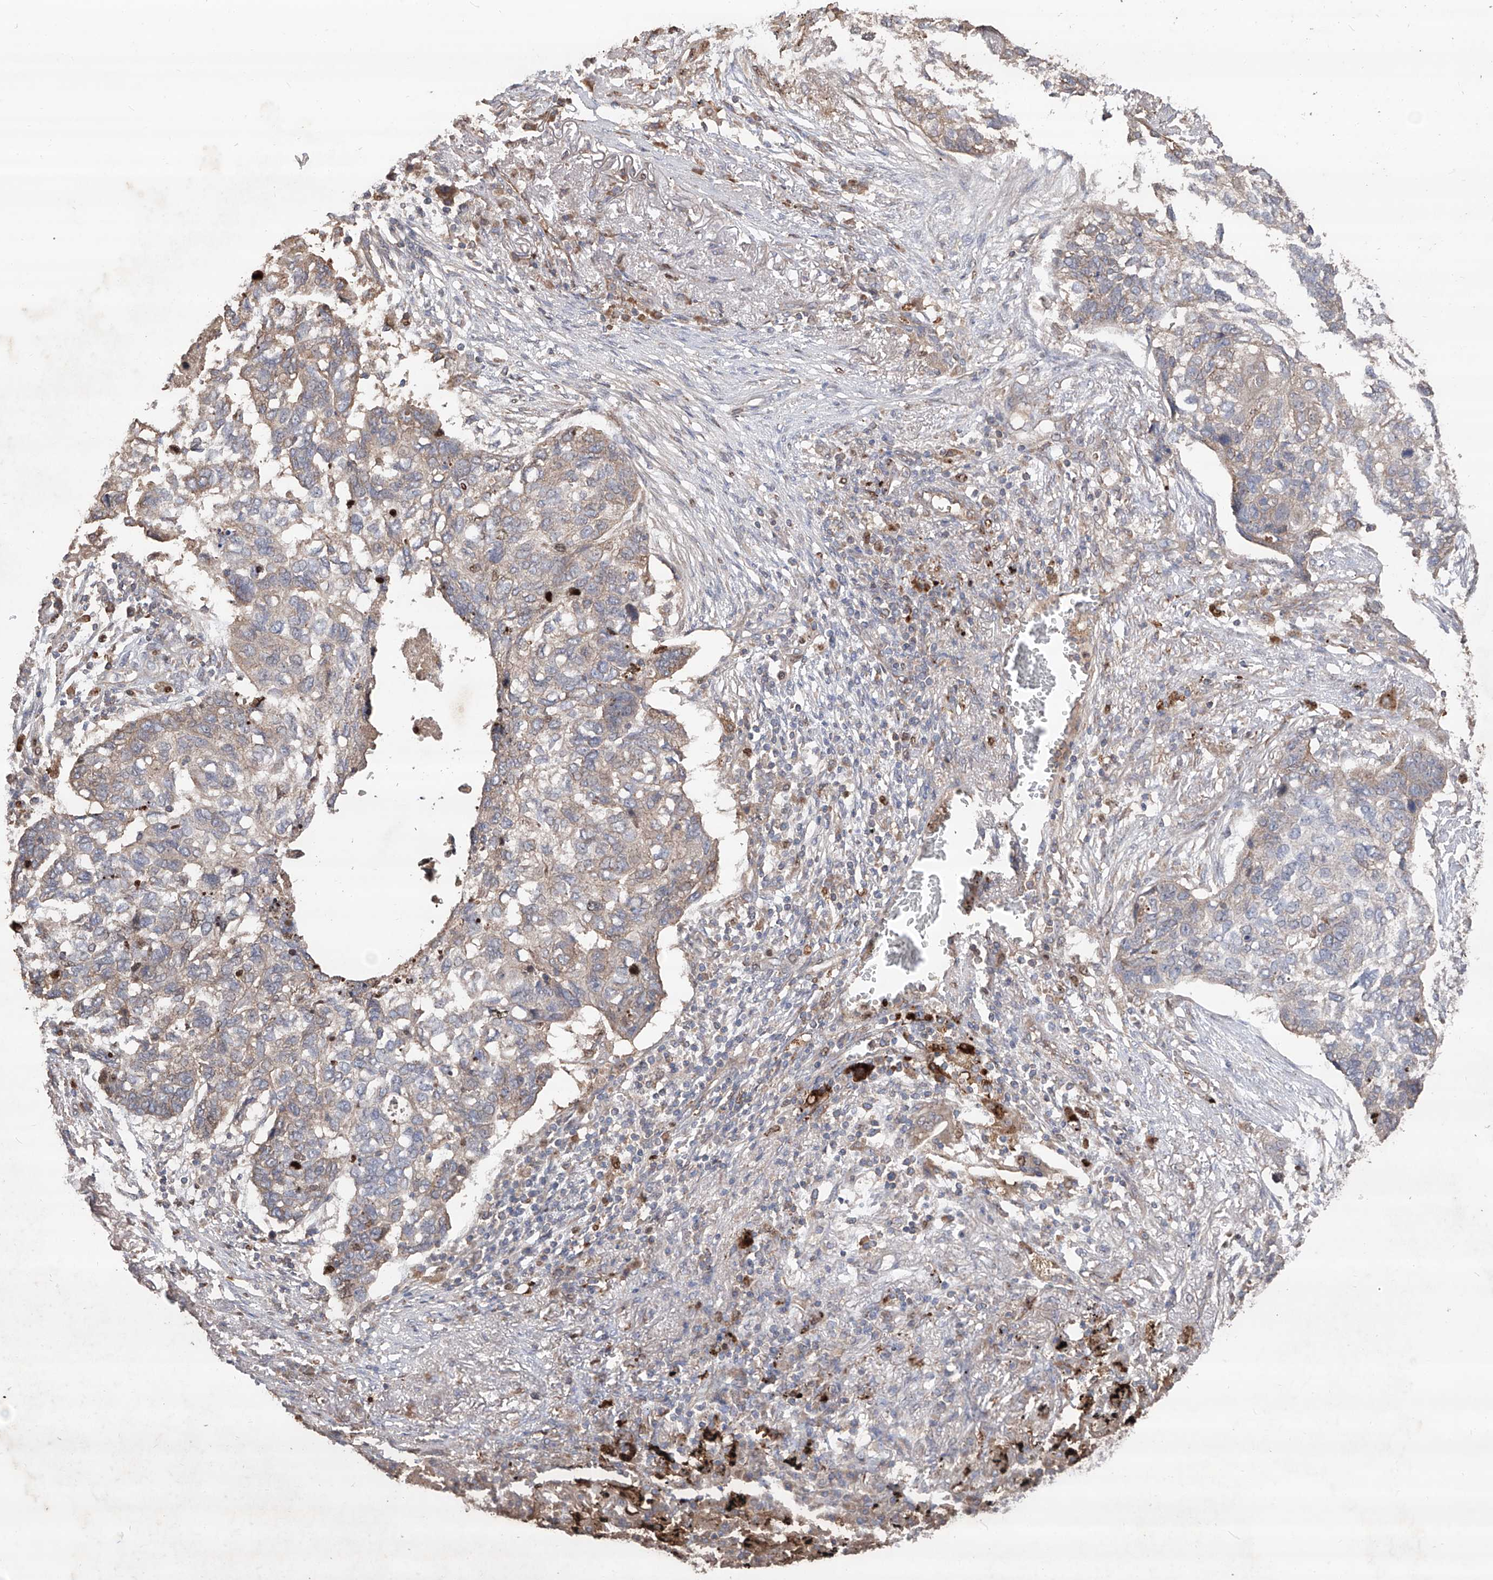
{"staining": {"intensity": "negative", "quantity": "none", "location": "none"}, "tissue": "lung cancer", "cell_type": "Tumor cells", "image_type": "cancer", "snomed": [{"axis": "morphology", "description": "Squamous cell carcinoma, NOS"}, {"axis": "topography", "description": "Lung"}], "caption": "The immunohistochemistry photomicrograph has no significant expression in tumor cells of squamous cell carcinoma (lung) tissue.", "gene": "EDN1", "patient": {"sex": "female", "age": 63}}